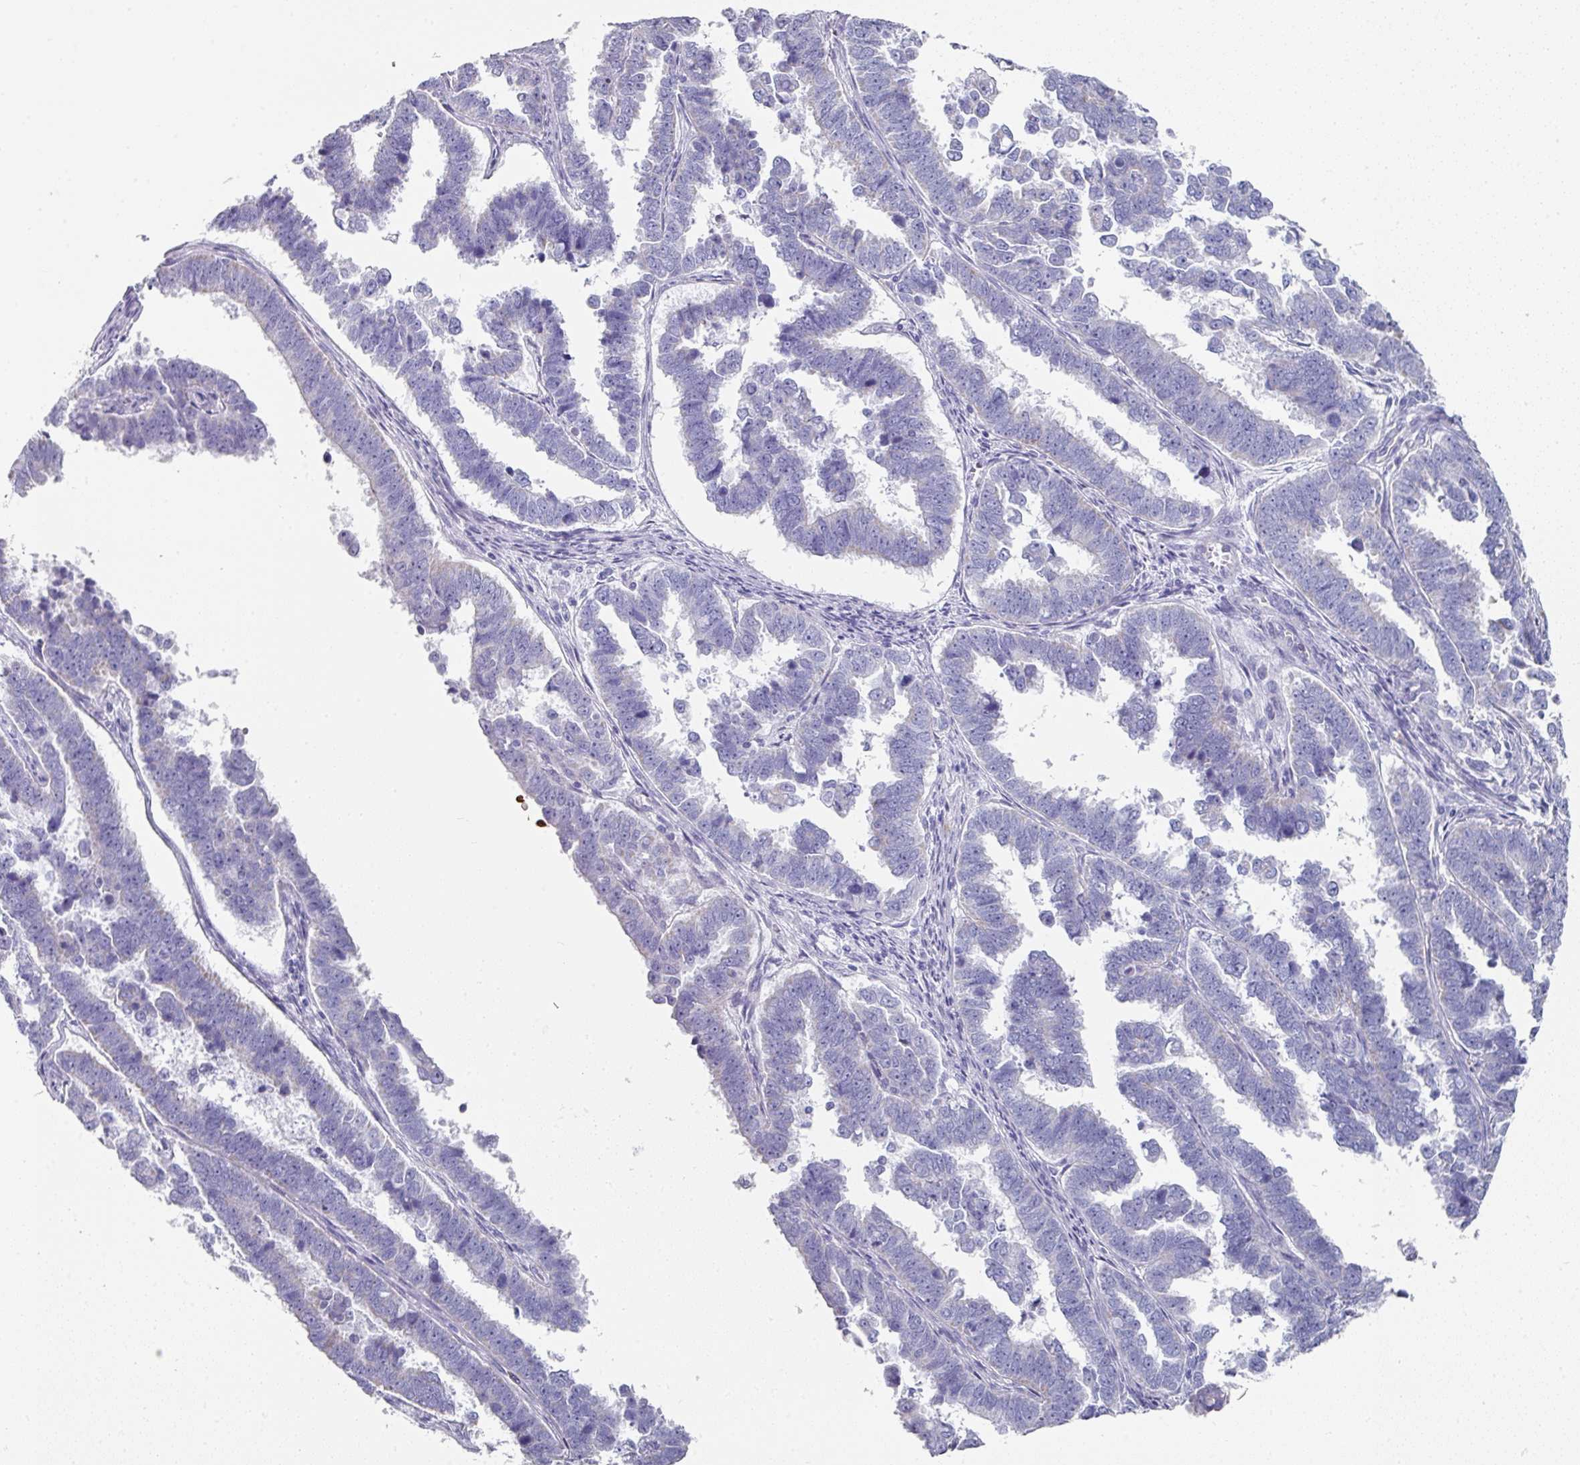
{"staining": {"intensity": "negative", "quantity": "none", "location": "none"}, "tissue": "endometrial cancer", "cell_type": "Tumor cells", "image_type": "cancer", "snomed": [{"axis": "morphology", "description": "Adenocarcinoma, NOS"}, {"axis": "topography", "description": "Endometrium"}], "caption": "IHC image of neoplastic tissue: human endometrial adenocarcinoma stained with DAB (3,3'-diaminobenzidine) exhibits no significant protein staining in tumor cells. Brightfield microscopy of immunohistochemistry (IHC) stained with DAB (brown) and hematoxylin (blue), captured at high magnification.", "gene": "SETBP1", "patient": {"sex": "female", "age": 75}}